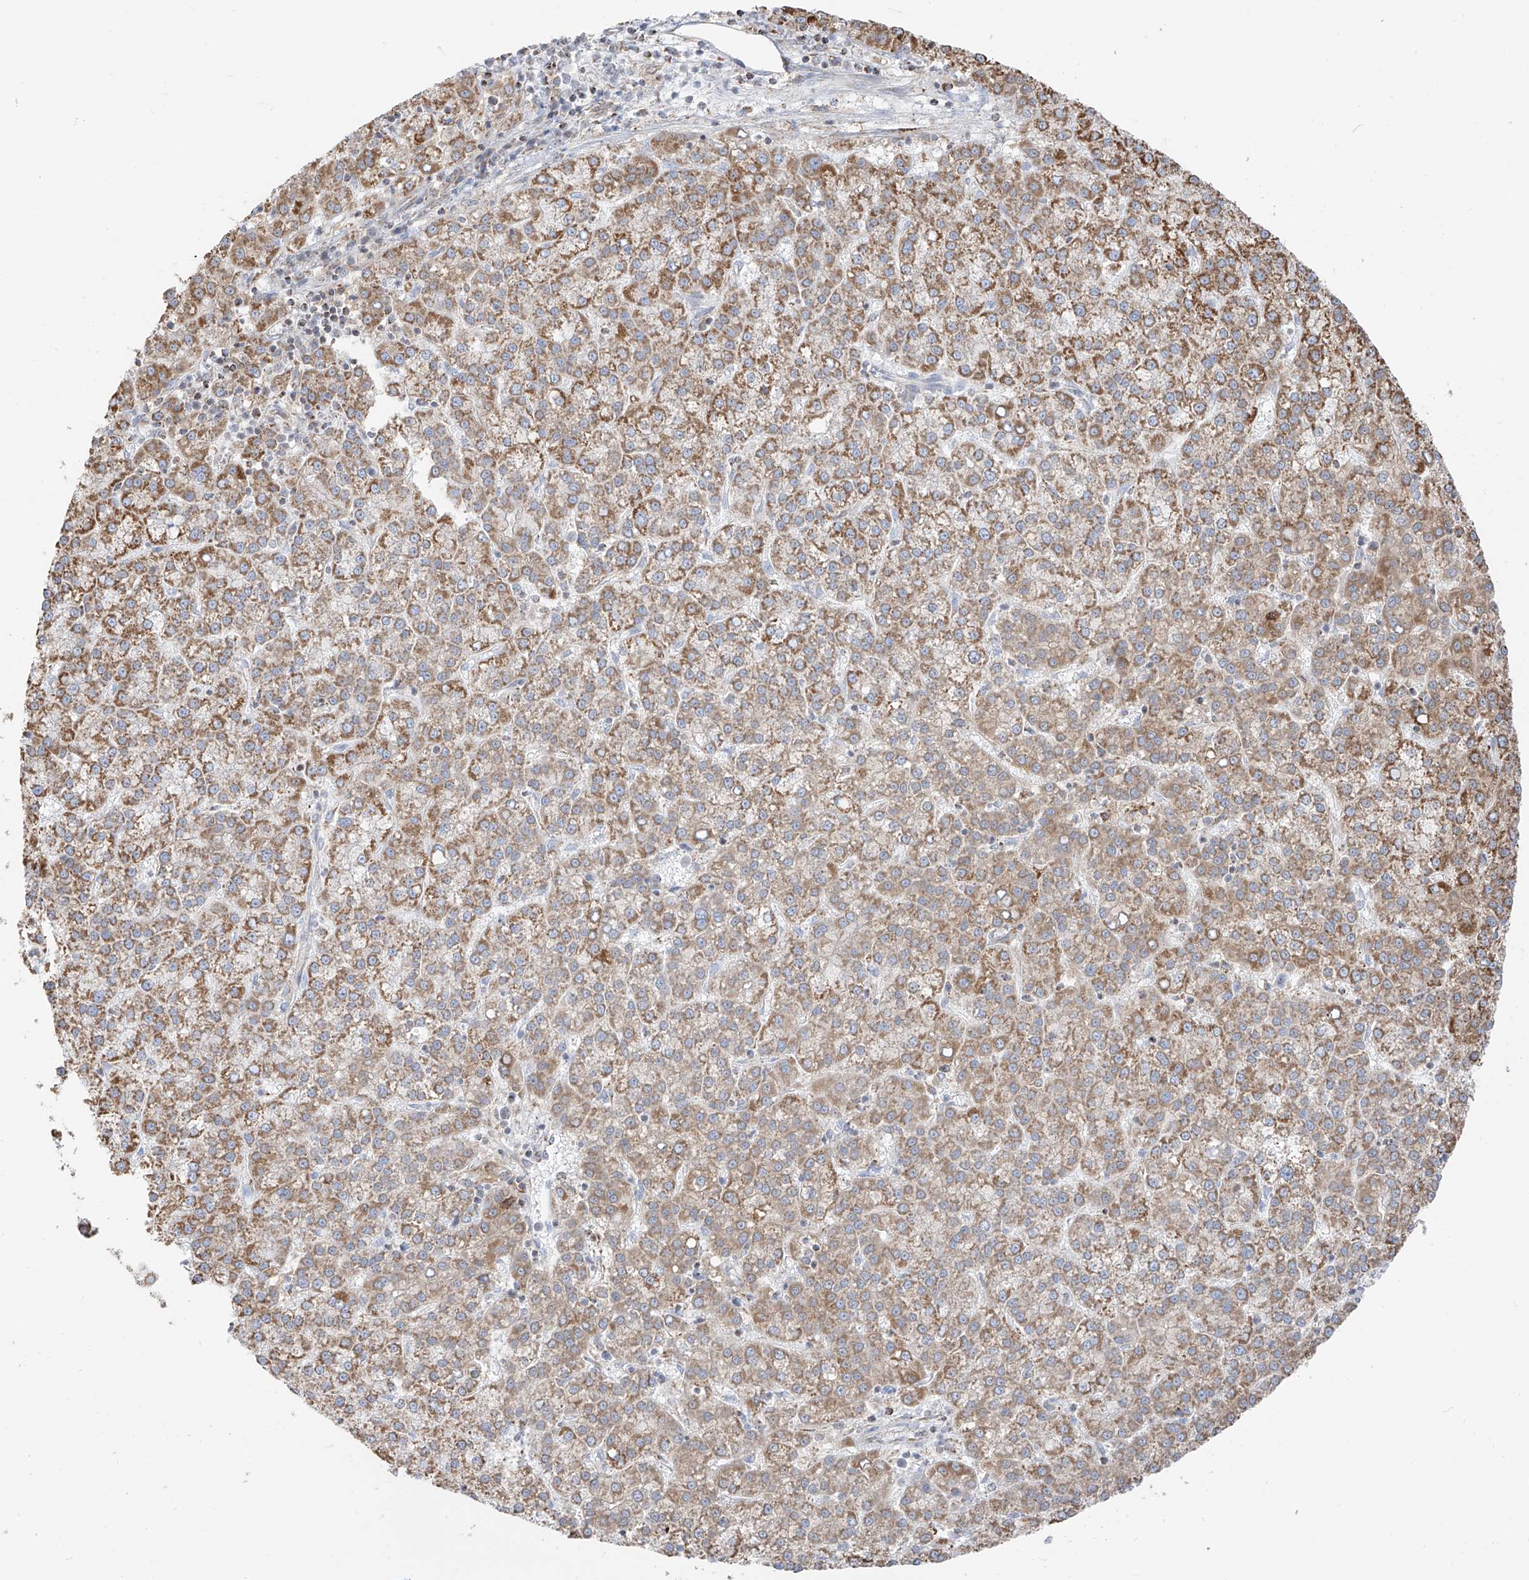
{"staining": {"intensity": "moderate", "quantity": ">75%", "location": "cytoplasmic/membranous"}, "tissue": "liver cancer", "cell_type": "Tumor cells", "image_type": "cancer", "snomed": [{"axis": "morphology", "description": "Carcinoma, Hepatocellular, NOS"}, {"axis": "topography", "description": "Liver"}], "caption": "Immunohistochemistry (IHC) (DAB) staining of hepatocellular carcinoma (liver) displays moderate cytoplasmic/membranous protein expression in about >75% of tumor cells. (Brightfield microscopy of DAB IHC at high magnification).", "gene": "ETHE1", "patient": {"sex": "female", "age": 58}}